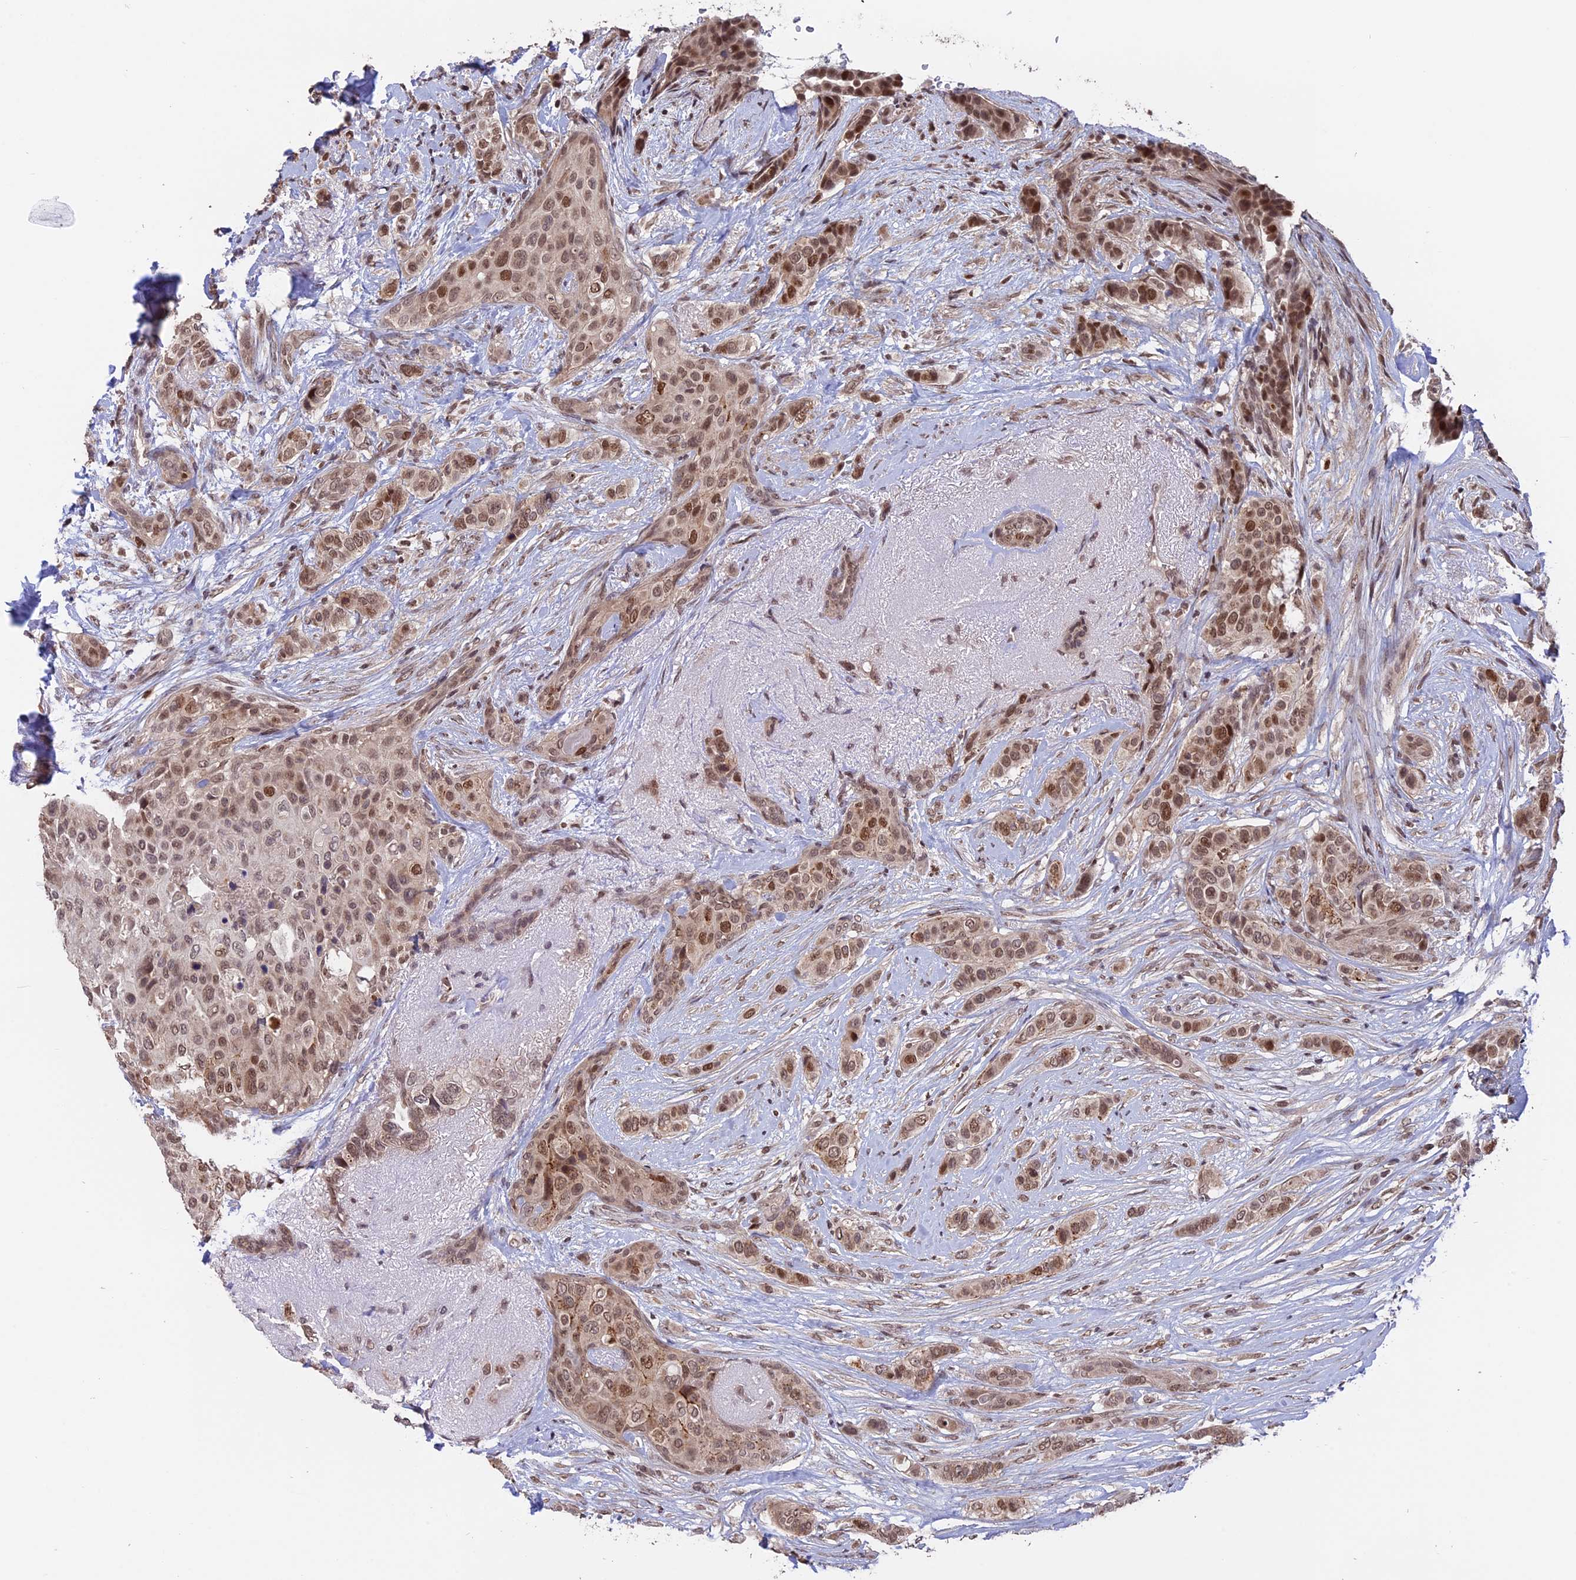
{"staining": {"intensity": "moderate", "quantity": ">75%", "location": "nuclear"}, "tissue": "breast cancer", "cell_type": "Tumor cells", "image_type": "cancer", "snomed": [{"axis": "morphology", "description": "Lobular carcinoma"}, {"axis": "topography", "description": "Breast"}], "caption": "The immunohistochemical stain shows moderate nuclear expression in tumor cells of breast cancer tissue.", "gene": "RFC5", "patient": {"sex": "female", "age": 51}}